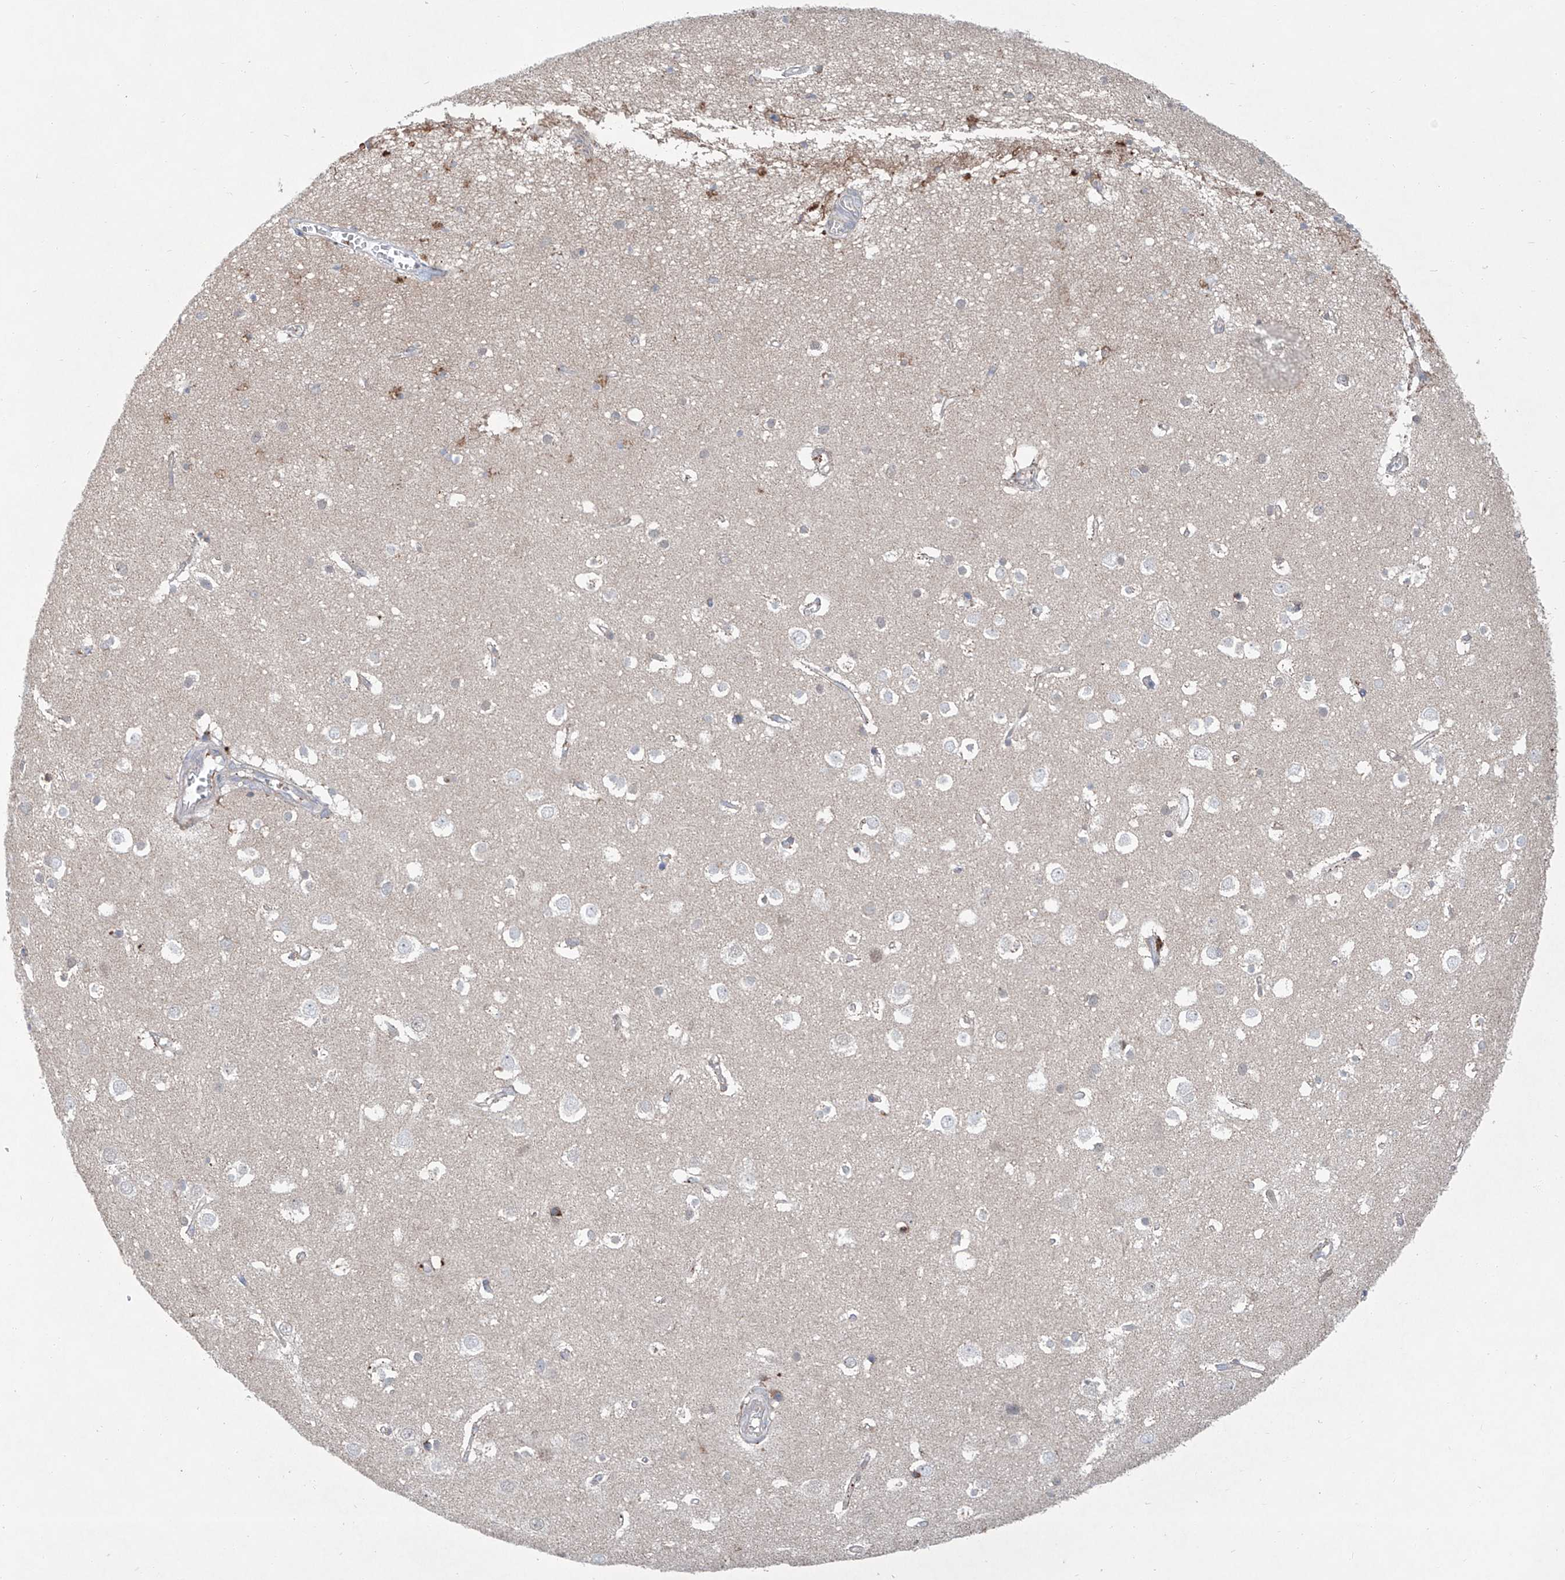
{"staining": {"intensity": "negative", "quantity": "none", "location": "none"}, "tissue": "cerebral cortex", "cell_type": "Endothelial cells", "image_type": "normal", "snomed": [{"axis": "morphology", "description": "Normal tissue, NOS"}, {"axis": "topography", "description": "Cerebral cortex"}], "caption": "High power microscopy histopathology image of an immunohistochemistry image of benign cerebral cortex, revealing no significant expression in endothelial cells.", "gene": "SIX4", "patient": {"sex": "male", "age": 54}}